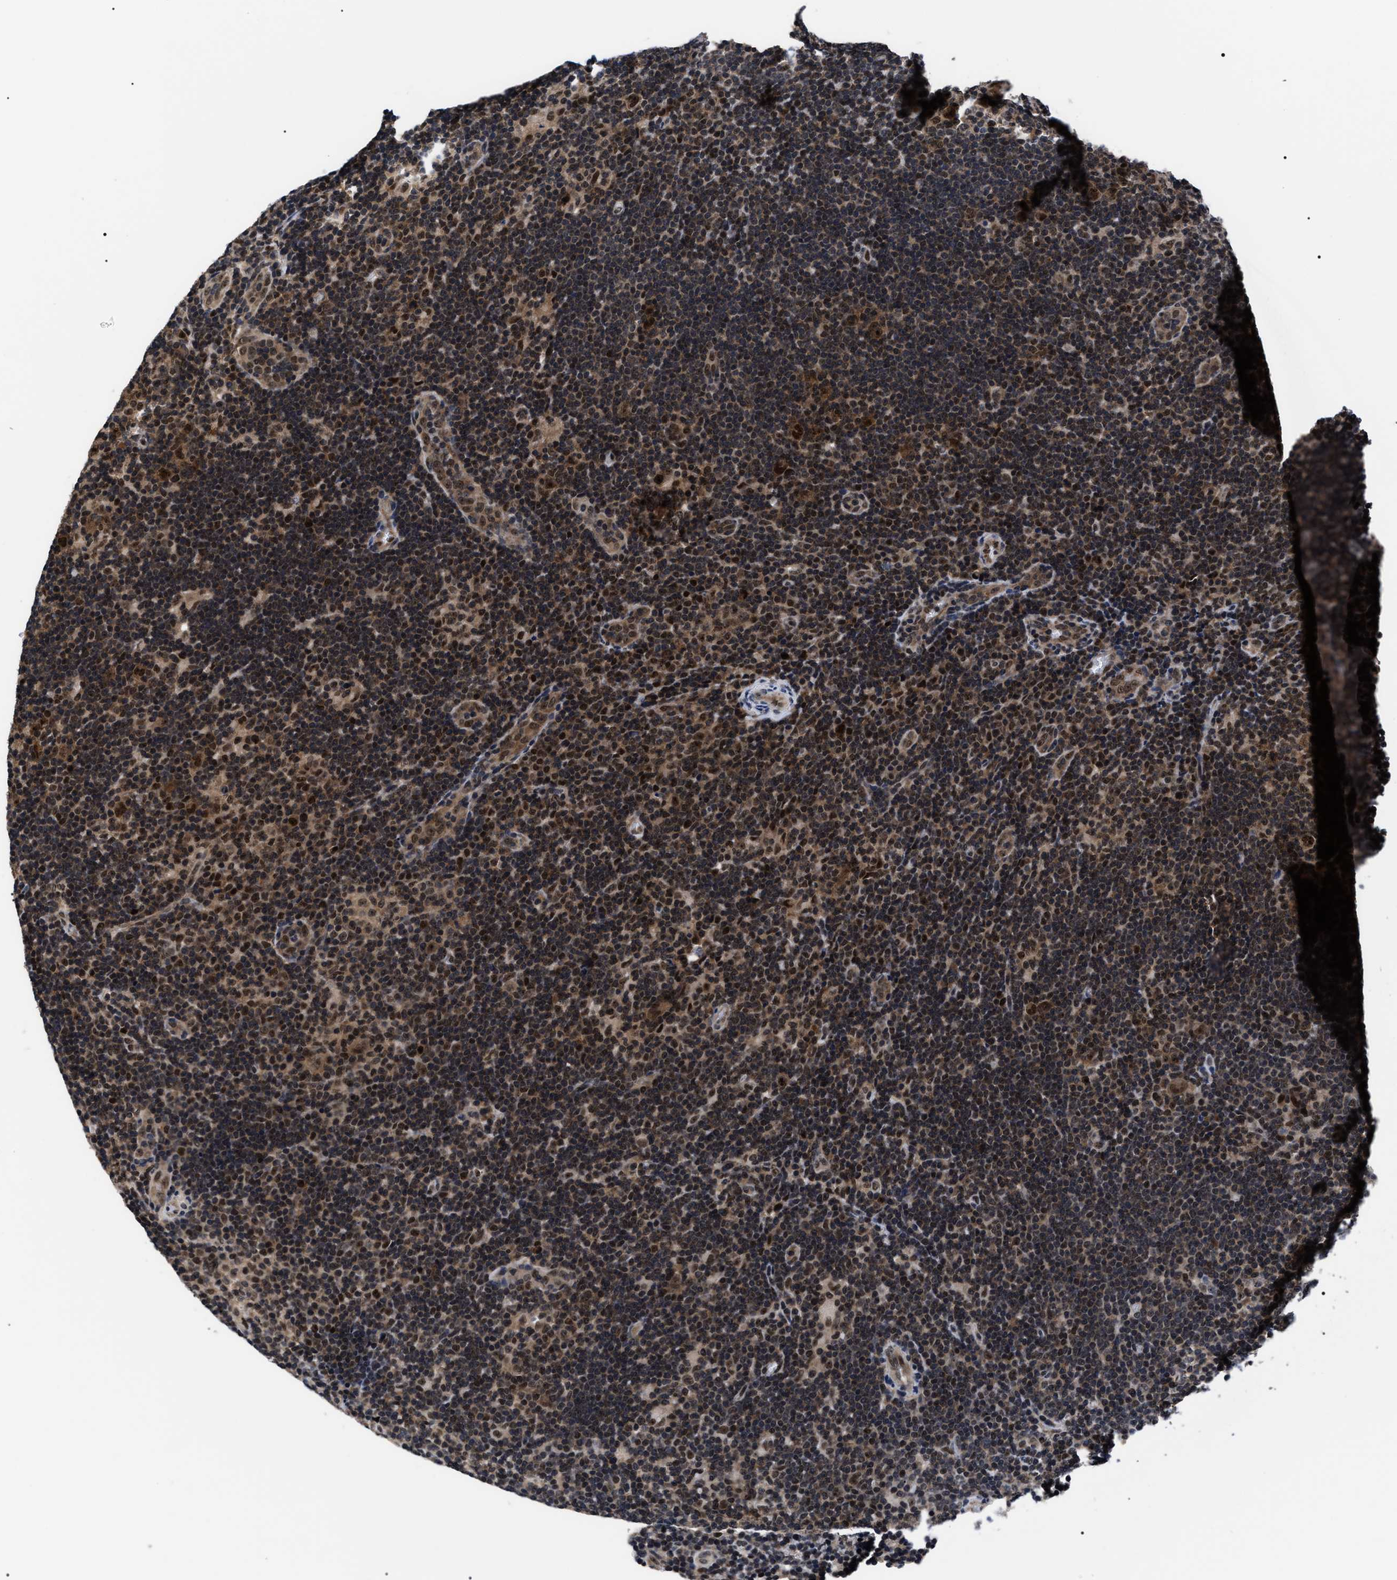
{"staining": {"intensity": "strong", "quantity": ">75%", "location": "nuclear"}, "tissue": "lymphoma", "cell_type": "Tumor cells", "image_type": "cancer", "snomed": [{"axis": "morphology", "description": "Hodgkin's disease, NOS"}, {"axis": "topography", "description": "Lymph node"}], "caption": "A micrograph of human Hodgkin's disease stained for a protein exhibits strong nuclear brown staining in tumor cells.", "gene": "CSNK2A1", "patient": {"sex": "female", "age": 57}}